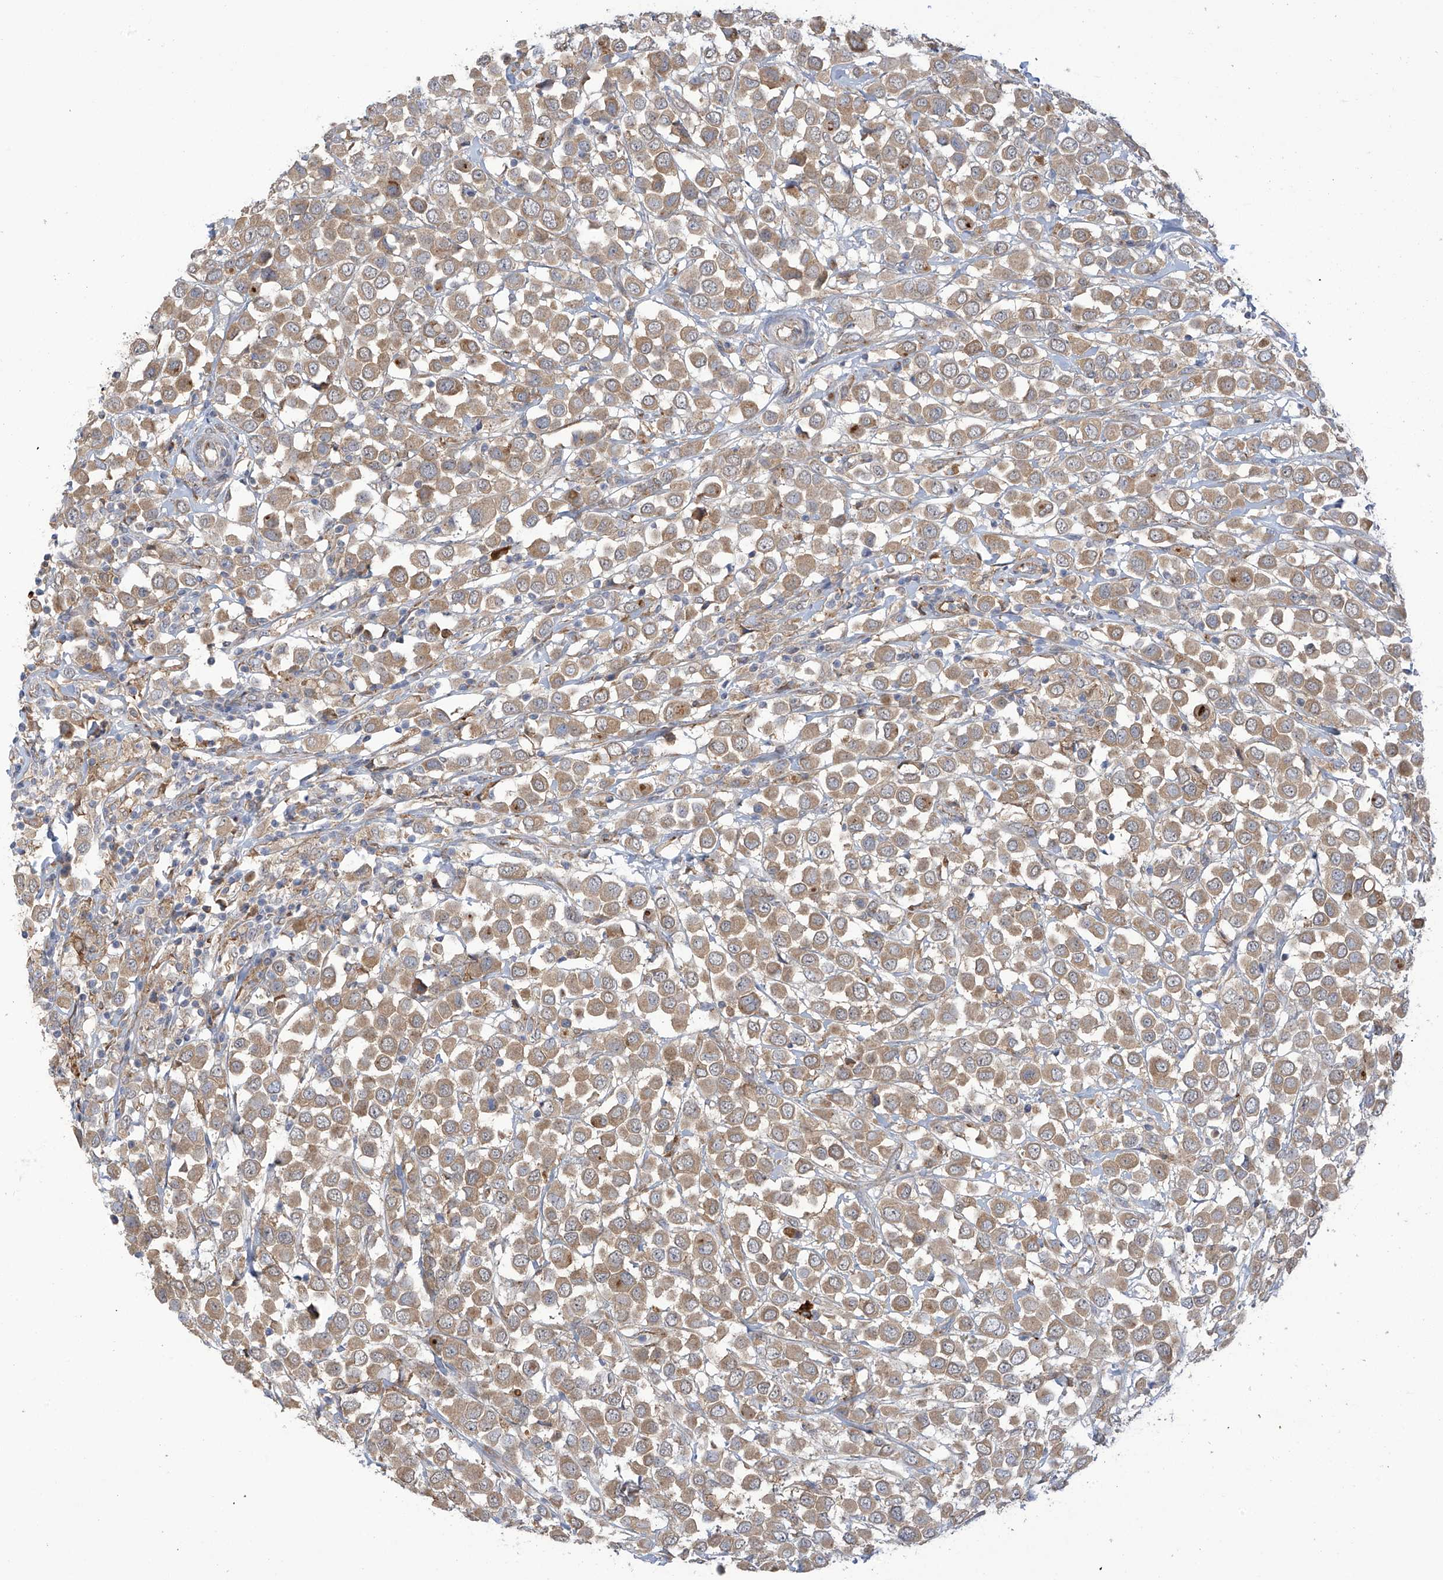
{"staining": {"intensity": "weak", "quantity": ">75%", "location": "cytoplasmic/membranous"}, "tissue": "breast cancer", "cell_type": "Tumor cells", "image_type": "cancer", "snomed": [{"axis": "morphology", "description": "Duct carcinoma"}, {"axis": "topography", "description": "Breast"}], "caption": "Immunohistochemistry (IHC) photomicrograph of neoplastic tissue: human breast infiltrating ductal carcinoma stained using immunohistochemistry reveals low levels of weak protein expression localized specifically in the cytoplasmic/membranous of tumor cells, appearing as a cytoplasmic/membranous brown color.", "gene": "KIAA1522", "patient": {"sex": "female", "age": 61}}